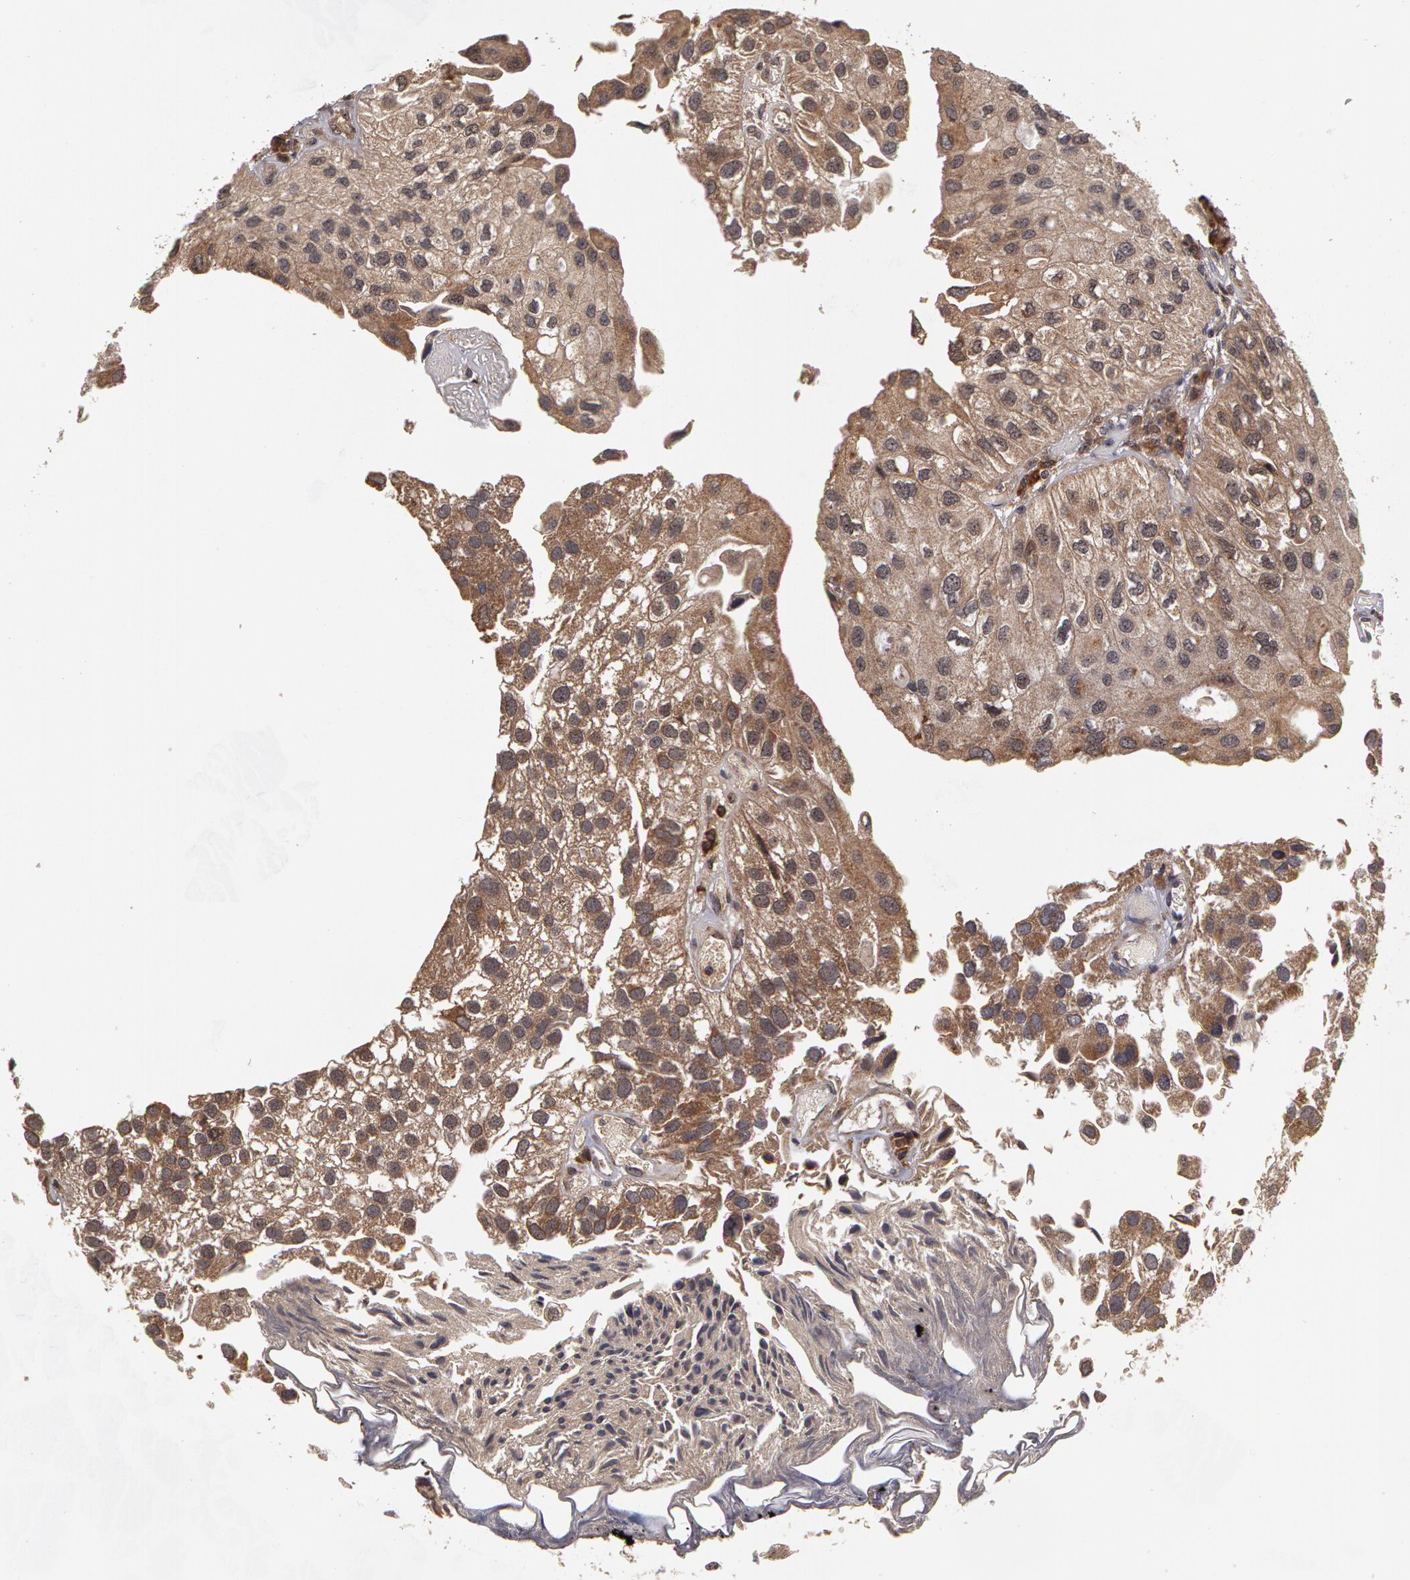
{"staining": {"intensity": "strong", "quantity": ">75%", "location": "cytoplasmic/membranous,nuclear"}, "tissue": "urothelial cancer", "cell_type": "Tumor cells", "image_type": "cancer", "snomed": [{"axis": "morphology", "description": "Urothelial carcinoma, Low grade"}, {"axis": "topography", "description": "Urinary bladder"}], "caption": "There is high levels of strong cytoplasmic/membranous and nuclear staining in tumor cells of urothelial cancer, as demonstrated by immunohistochemical staining (brown color).", "gene": "GLIS1", "patient": {"sex": "female", "age": 89}}